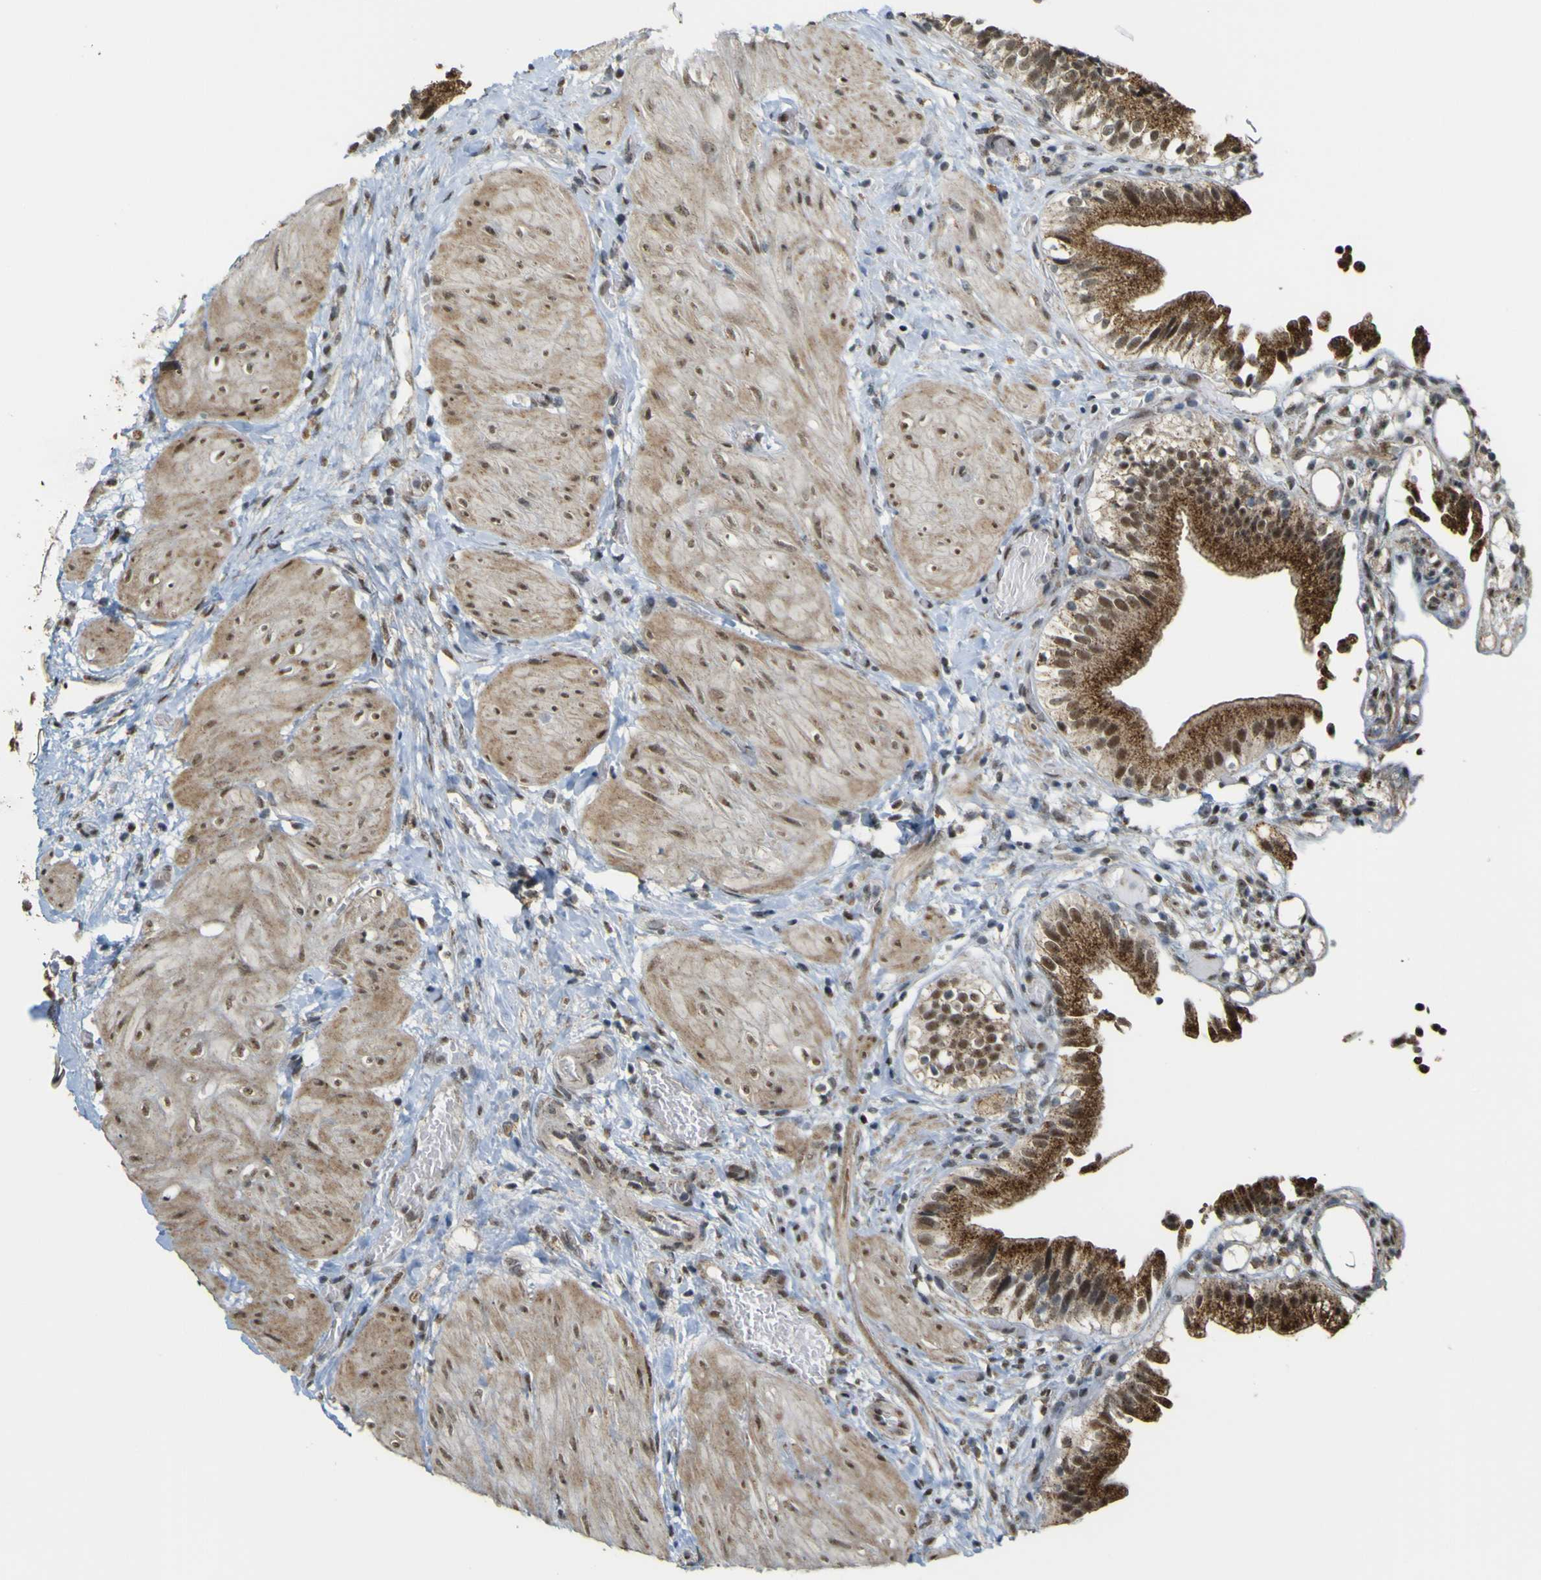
{"staining": {"intensity": "strong", "quantity": ">75%", "location": "cytoplasmic/membranous,nuclear"}, "tissue": "gallbladder", "cell_type": "Glandular cells", "image_type": "normal", "snomed": [{"axis": "morphology", "description": "Normal tissue, NOS"}, {"axis": "topography", "description": "Gallbladder"}], "caption": "Immunohistochemical staining of normal gallbladder shows high levels of strong cytoplasmic/membranous,nuclear expression in about >75% of glandular cells.", "gene": "ACBD5", "patient": {"sex": "male", "age": 65}}